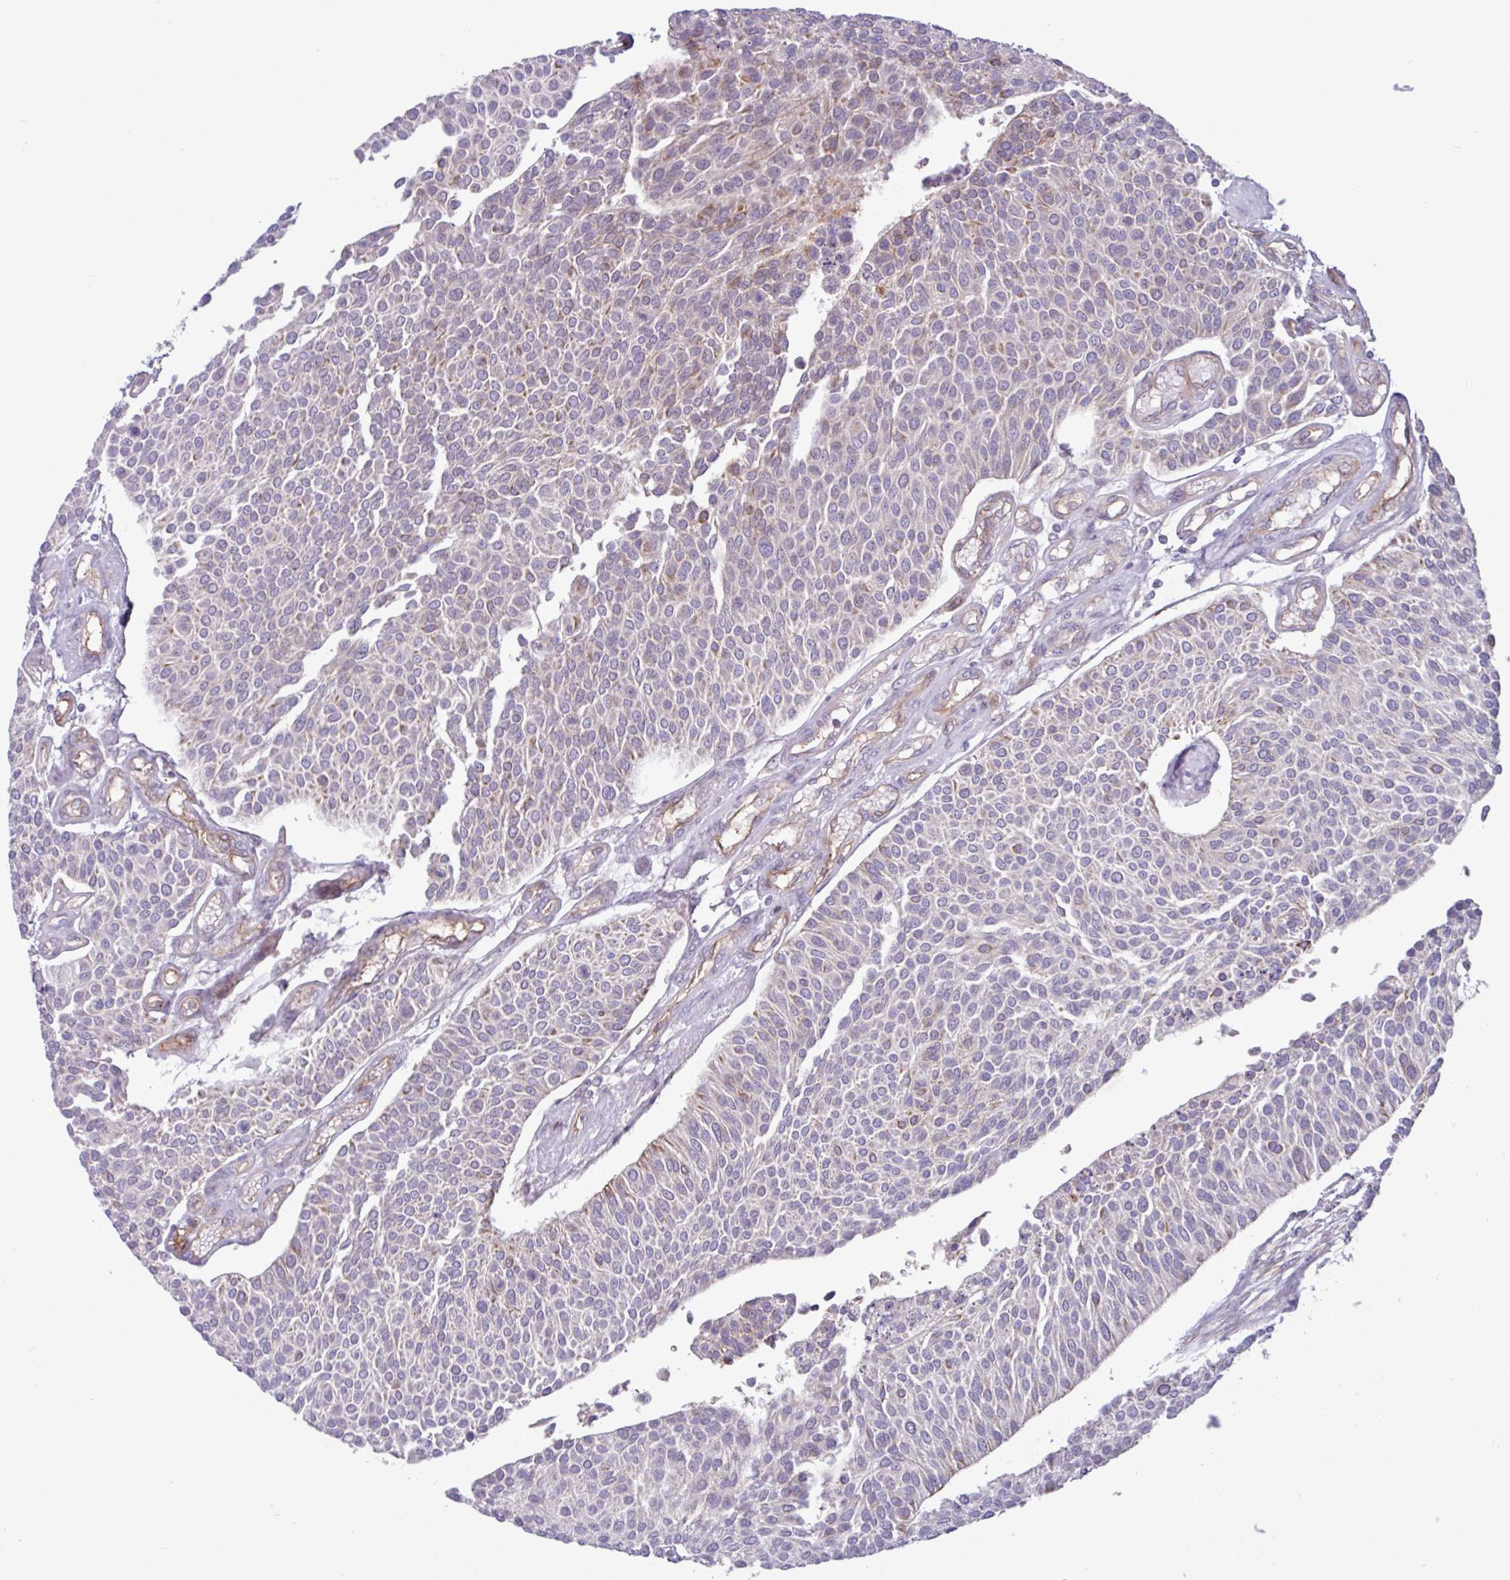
{"staining": {"intensity": "weak", "quantity": "25%-75%", "location": "cytoplasmic/membranous"}, "tissue": "urothelial cancer", "cell_type": "Tumor cells", "image_type": "cancer", "snomed": [{"axis": "morphology", "description": "Urothelial carcinoma, NOS"}, {"axis": "topography", "description": "Urinary bladder"}], "caption": "About 25%-75% of tumor cells in human urothelial cancer show weak cytoplasmic/membranous protein staining as visualized by brown immunohistochemical staining.", "gene": "B4GALNT4", "patient": {"sex": "male", "age": 55}}